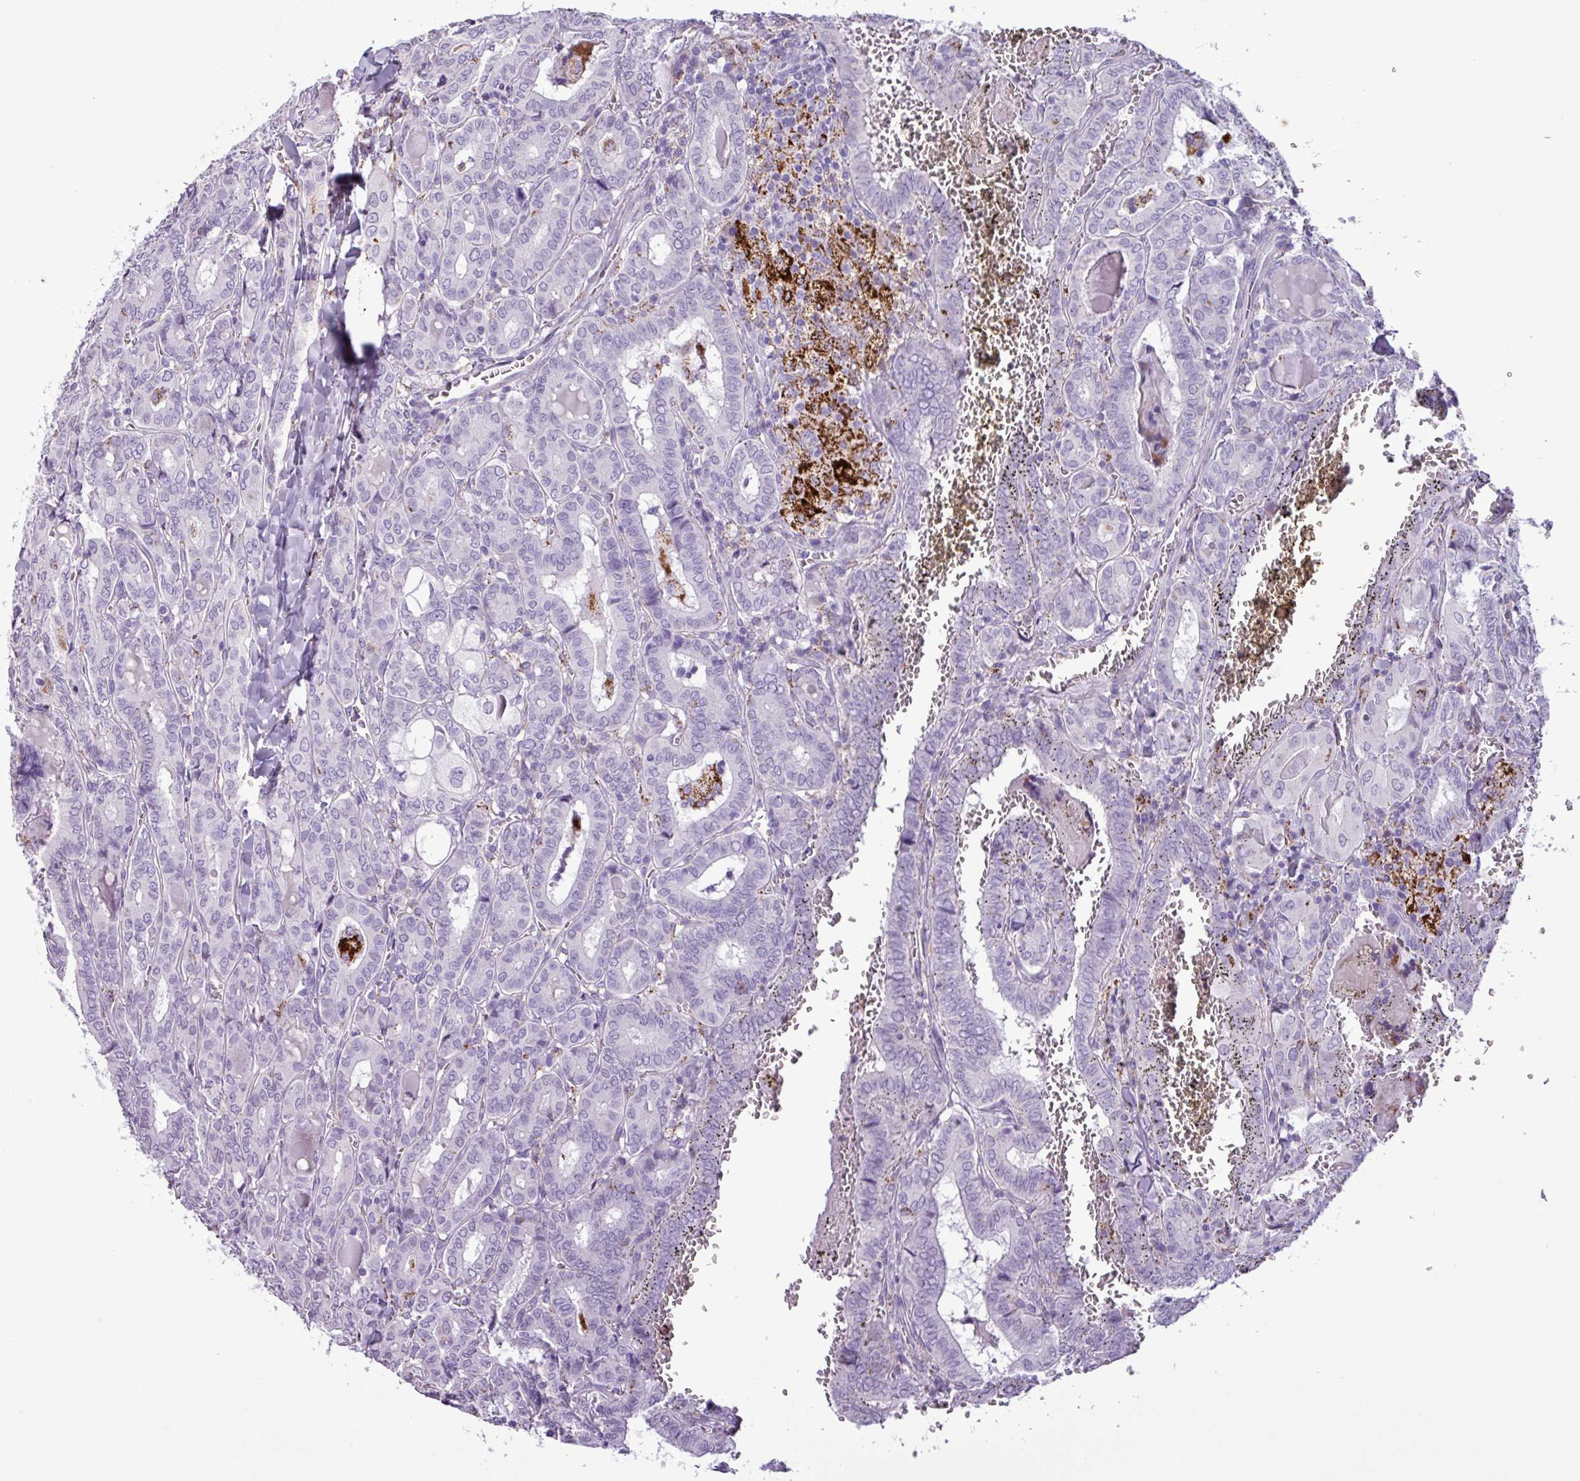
{"staining": {"intensity": "negative", "quantity": "none", "location": "none"}, "tissue": "thyroid cancer", "cell_type": "Tumor cells", "image_type": "cancer", "snomed": [{"axis": "morphology", "description": "Papillary adenocarcinoma, NOS"}, {"axis": "topography", "description": "Thyroid gland"}], "caption": "Immunohistochemistry (IHC) of human thyroid cancer exhibits no positivity in tumor cells.", "gene": "ZNF667", "patient": {"sex": "female", "age": 72}}